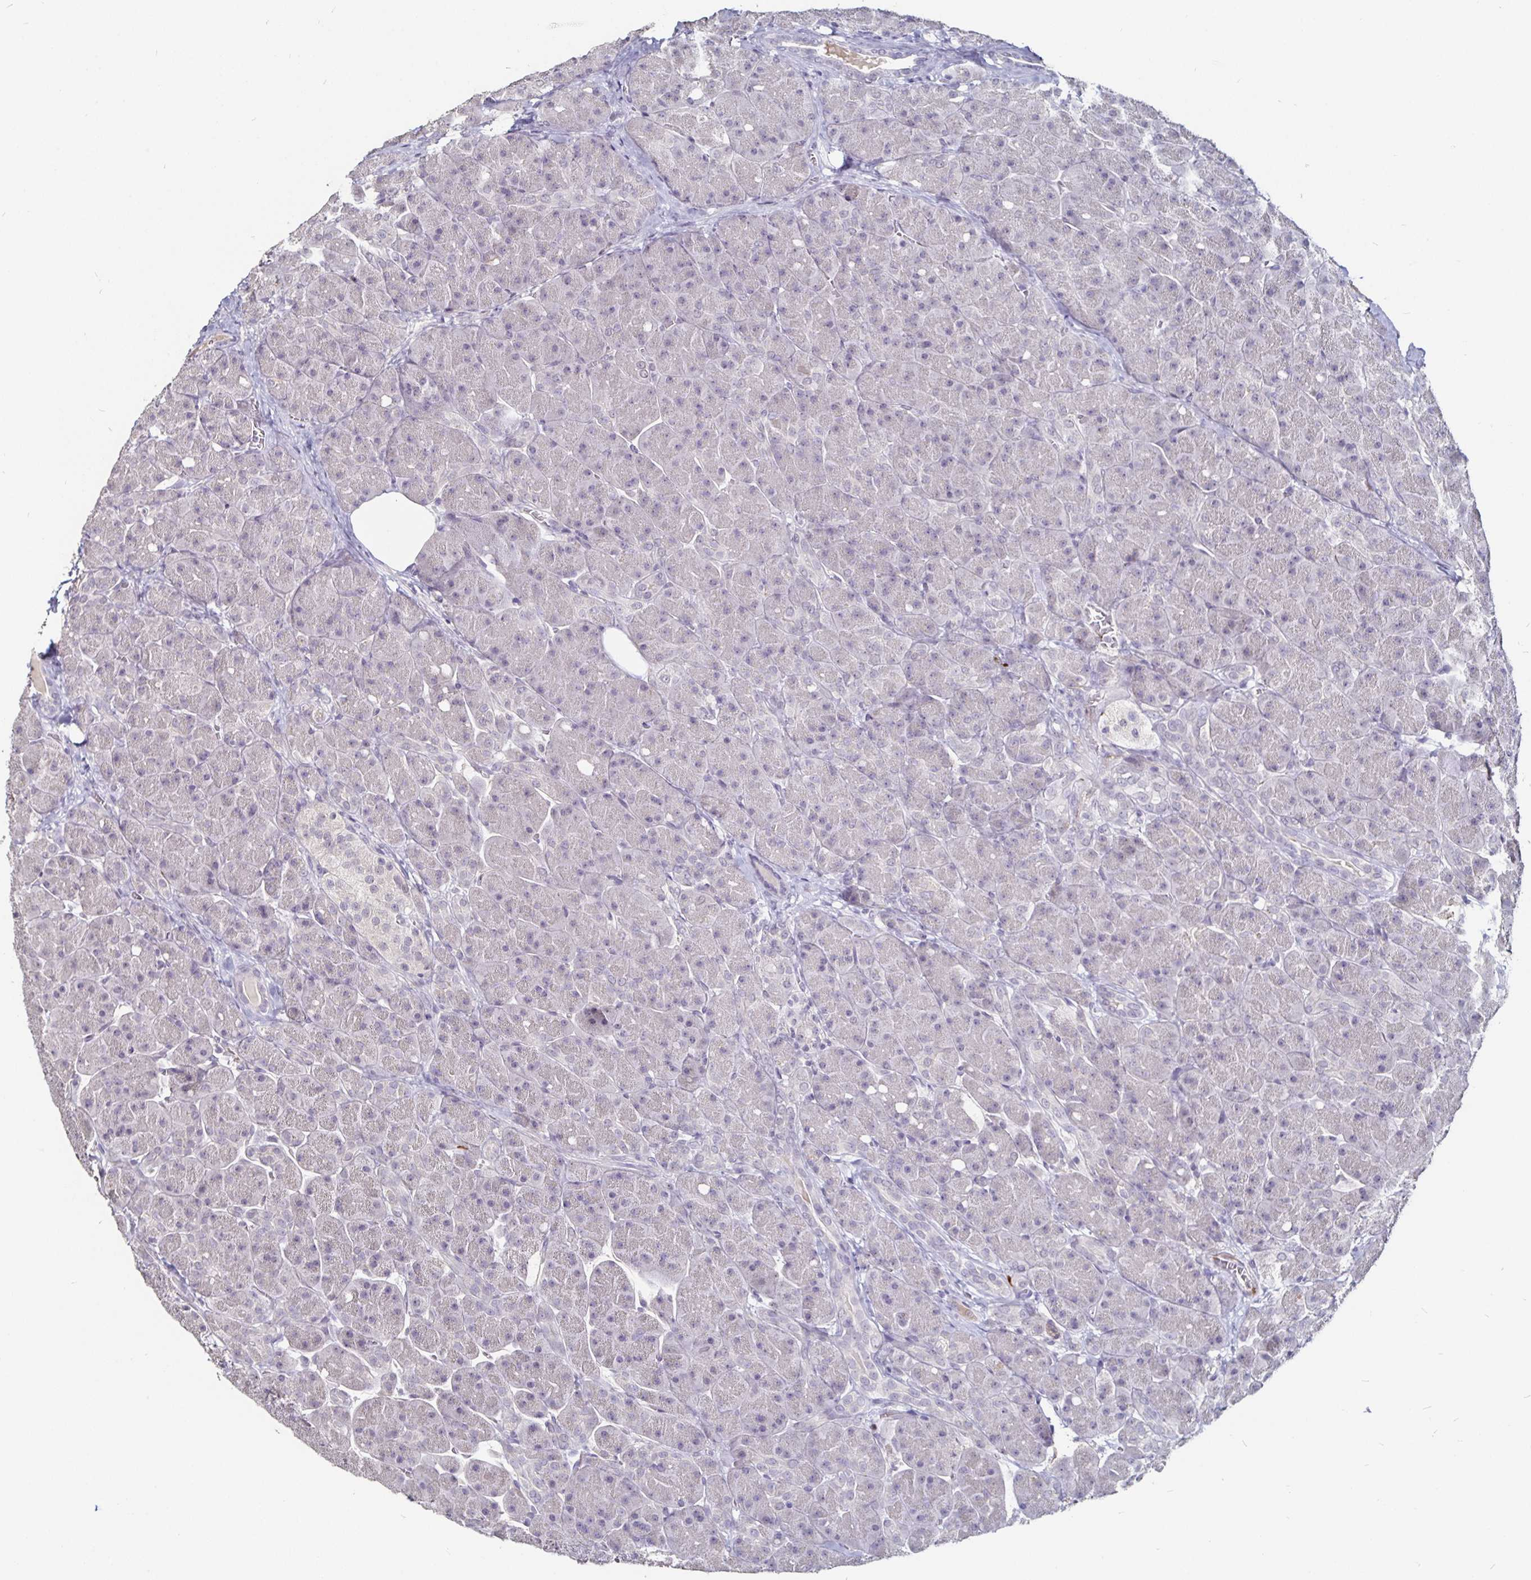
{"staining": {"intensity": "negative", "quantity": "none", "location": "none"}, "tissue": "pancreas", "cell_type": "Exocrine glandular cells", "image_type": "normal", "snomed": [{"axis": "morphology", "description": "Normal tissue, NOS"}, {"axis": "topography", "description": "Pancreas"}], "caption": "Immunohistochemical staining of benign human pancreas reveals no significant expression in exocrine glandular cells. (Brightfield microscopy of DAB (3,3'-diaminobenzidine) immunohistochemistry (IHC) at high magnification).", "gene": "FAIM2", "patient": {"sex": "male", "age": 55}}